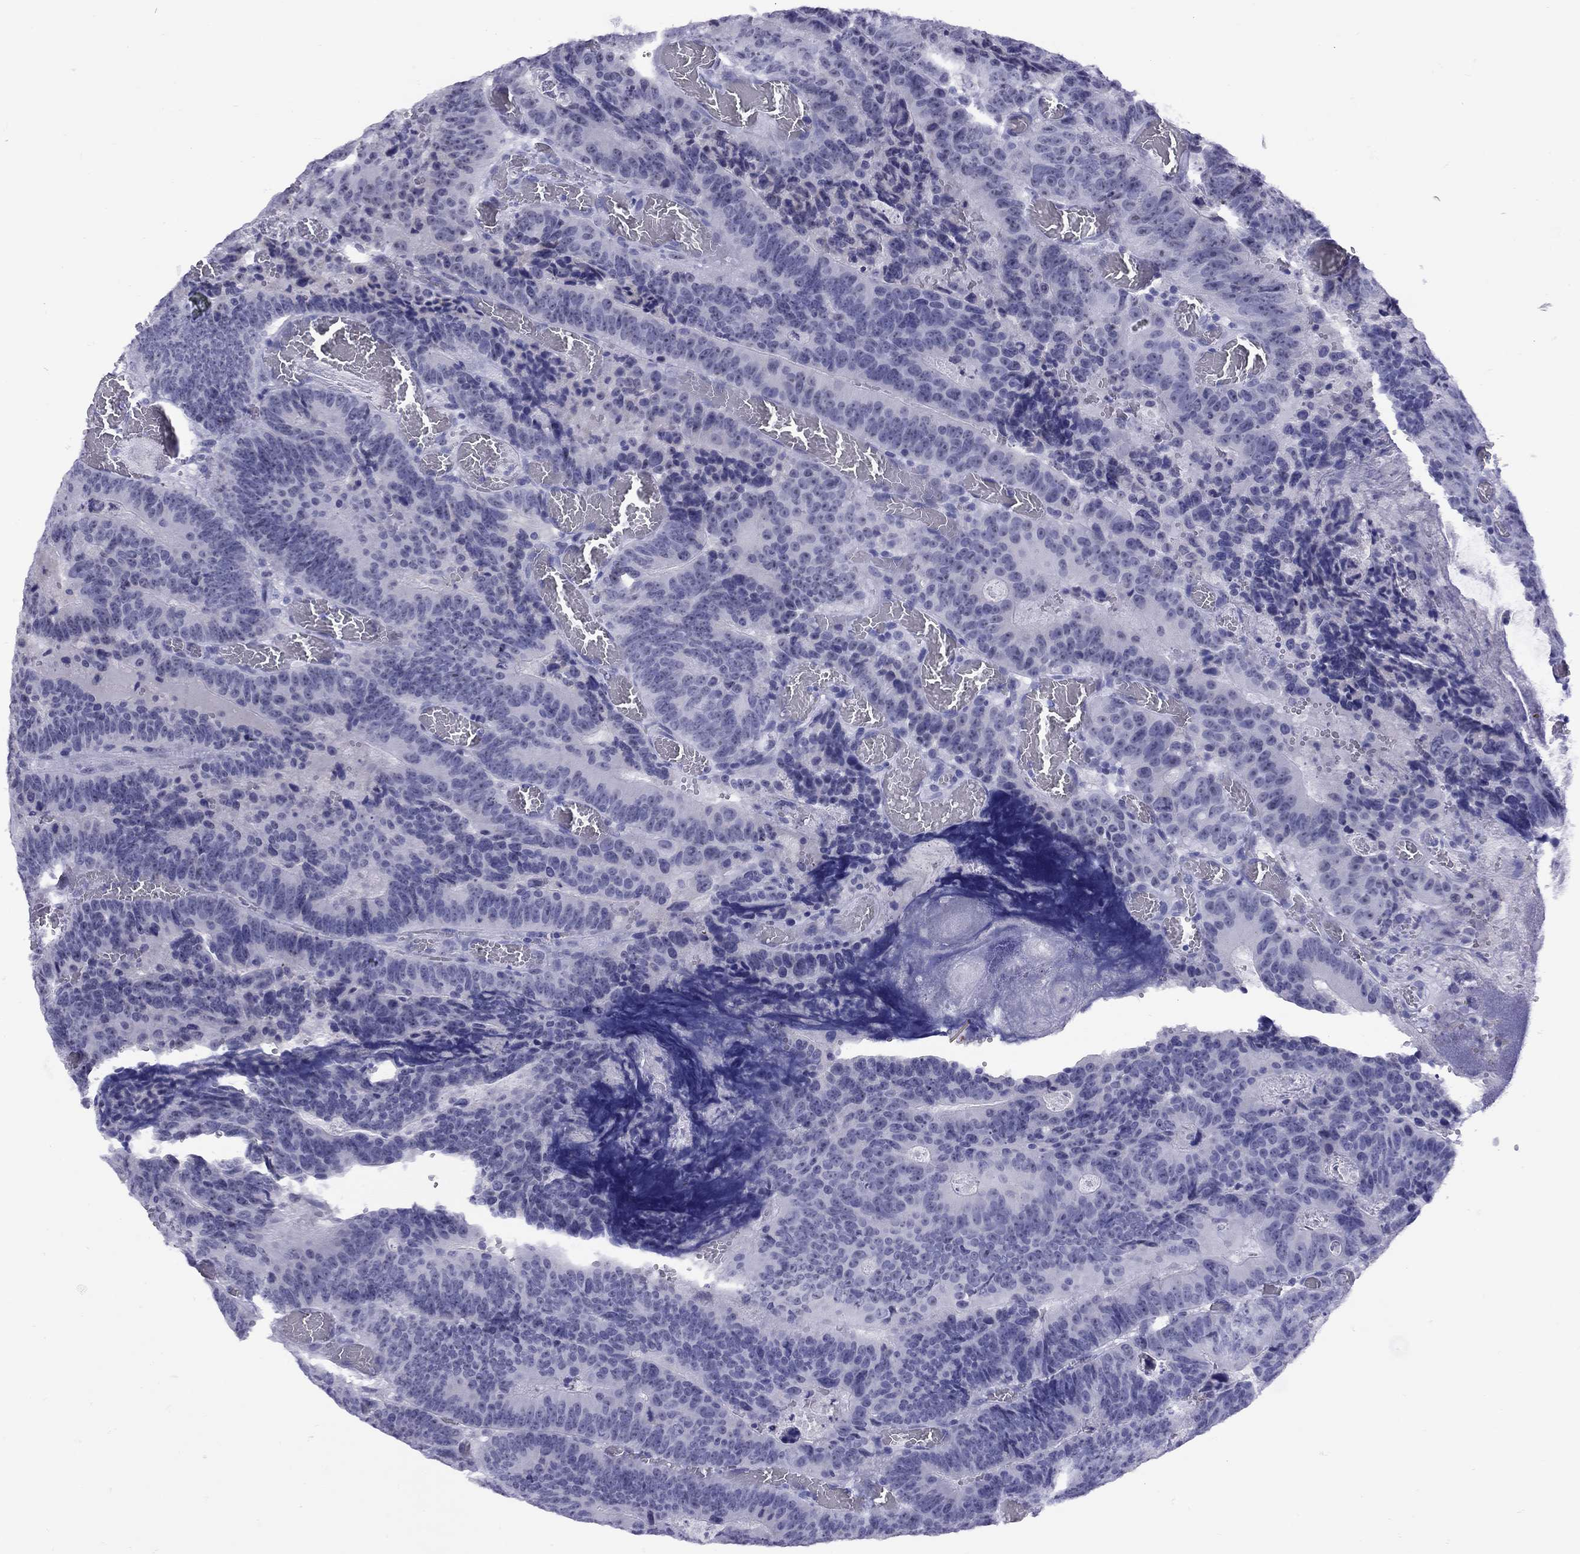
{"staining": {"intensity": "negative", "quantity": "none", "location": "none"}, "tissue": "colorectal cancer", "cell_type": "Tumor cells", "image_type": "cancer", "snomed": [{"axis": "morphology", "description": "Adenocarcinoma, NOS"}, {"axis": "topography", "description": "Colon"}], "caption": "Colorectal adenocarcinoma was stained to show a protein in brown. There is no significant expression in tumor cells. The staining is performed using DAB brown chromogen with nuclei counter-stained in using hematoxylin.", "gene": "LYAR", "patient": {"sex": "female", "age": 82}}